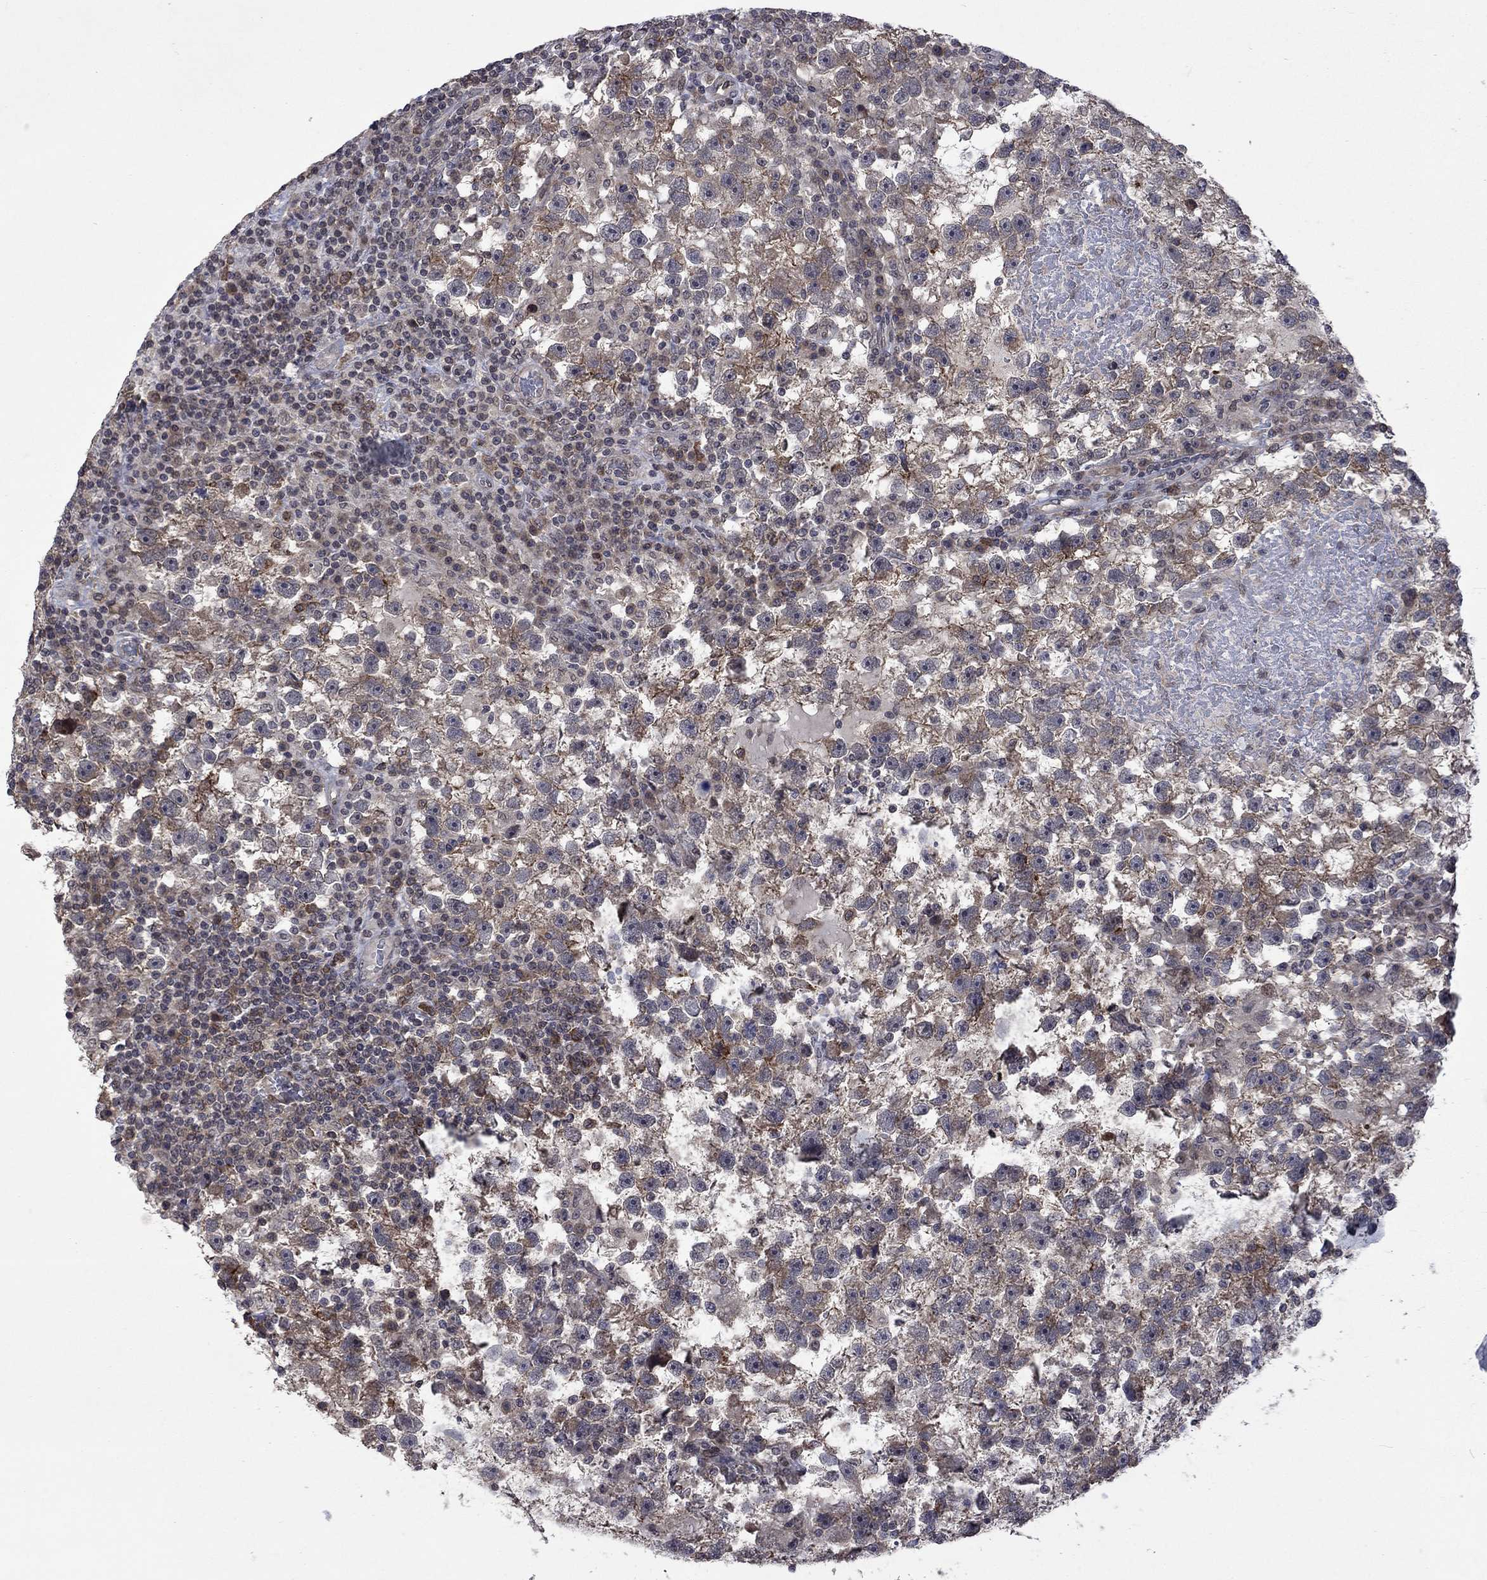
{"staining": {"intensity": "moderate", "quantity": "<25%", "location": "cytoplasmic/membranous"}, "tissue": "testis cancer", "cell_type": "Tumor cells", "image_type": "cancer", "snomed": [{"axis": "morphology", "description": "Seminoma, NOS"}, {"axis": "topography", "description": "Testis"}], "caption": "Testis seminoma tissue displays moderate cytoplasmic/membranous positivity in approximately <25% of tumor cells, visualized by immunohistochemistry. (Brightfield microscopy of DAB IHC at high magnification).", "gene": "PPP1R9A", "patient": {"sex": "male", "age": 47}}